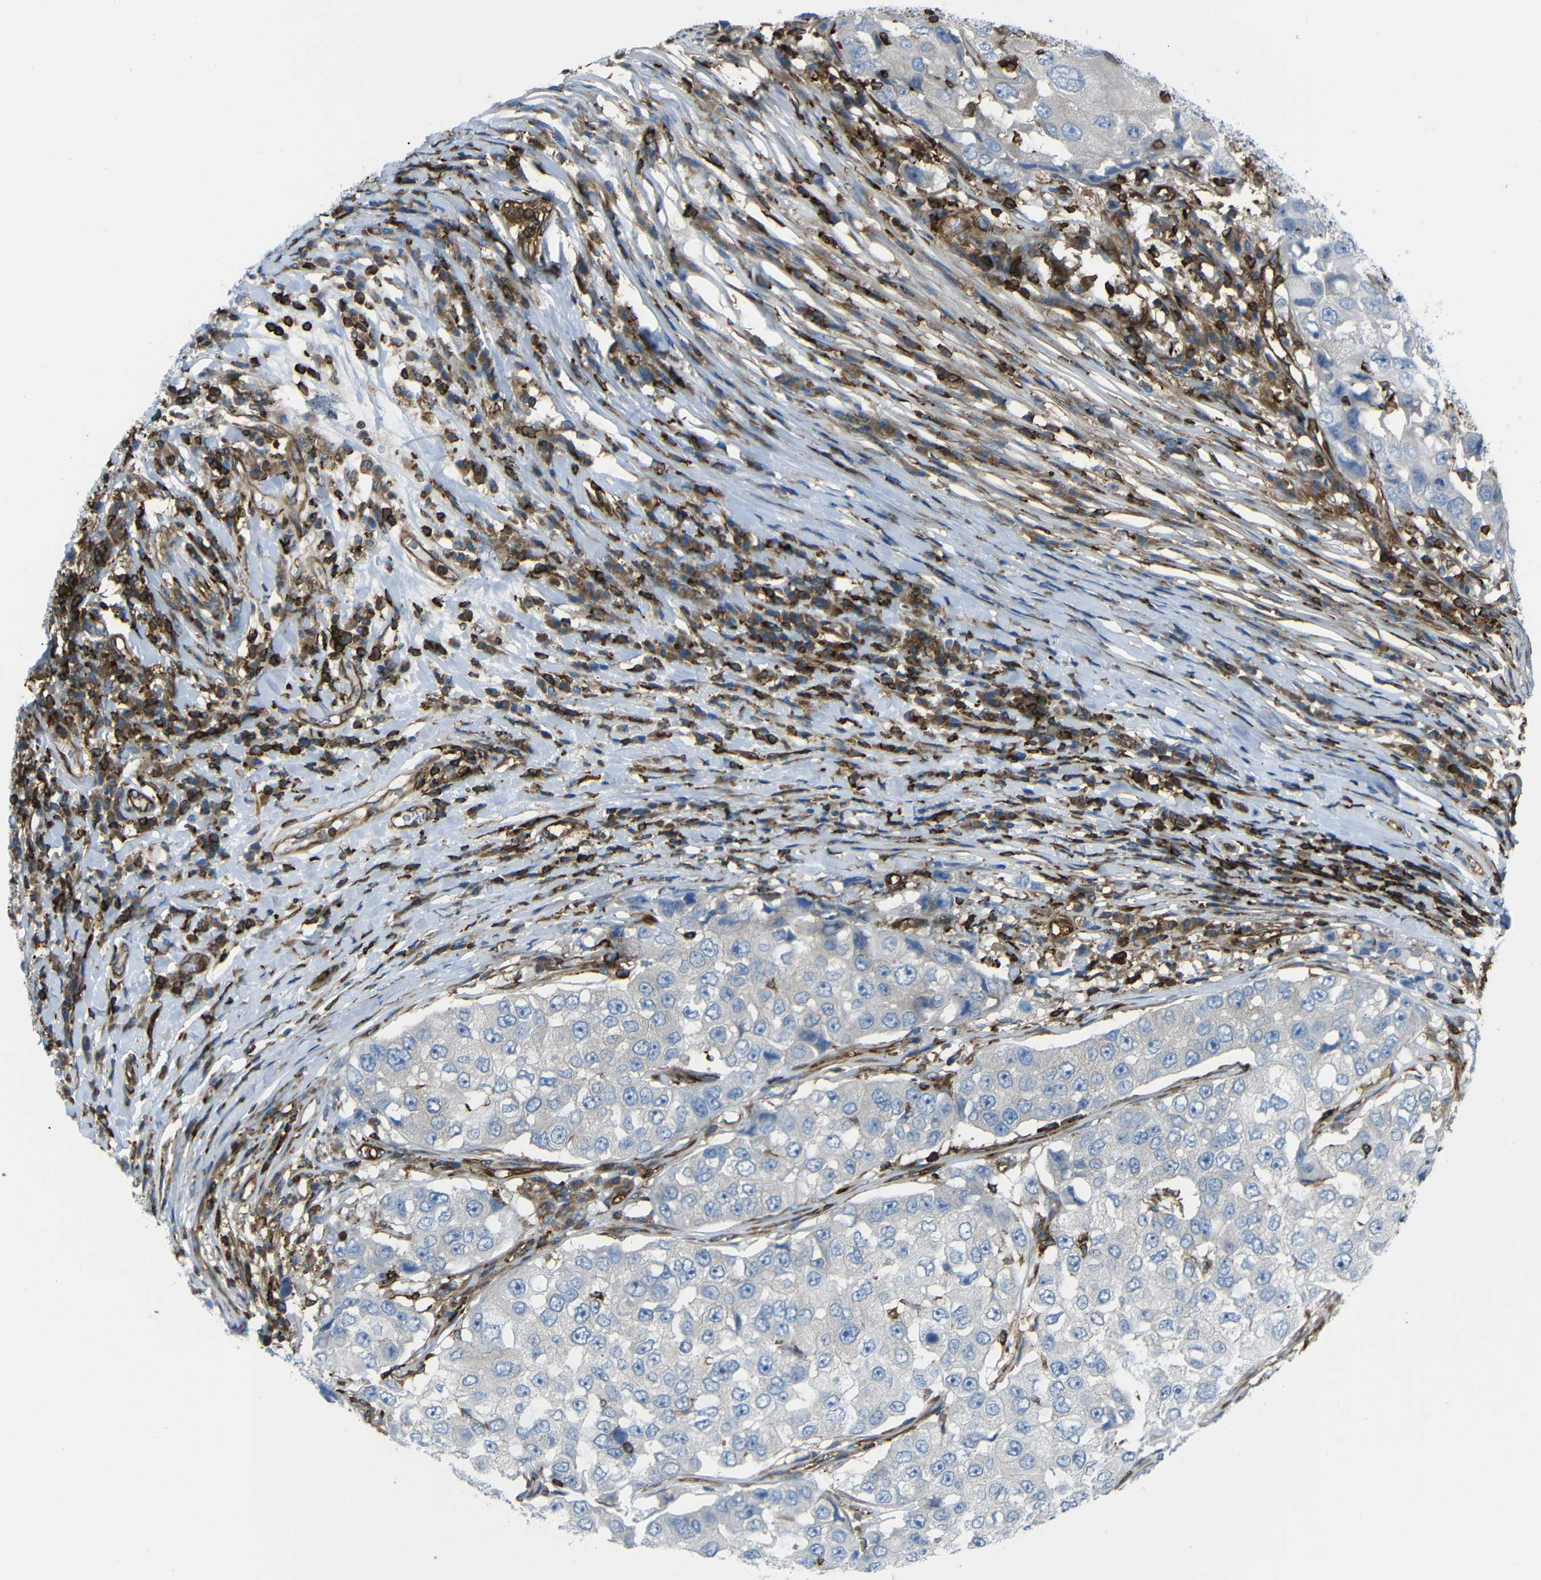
{"staining": {"intensity": "negative", "quantity": "none", "location": "none"}, "tissue": "breast cancer", "cell_type": "Tumor cells", "image_type": "cancer", "snomed": [{"axis": "morphology", "description": "Duct carcinoma"}, {"axis": "topography", "description": "Breast"}], "caption": "The photomicrograph displays no staining of tumor cells in invasive ductal carcinoma (breast).", "gene": "ARHGEF1", "patient": {"sex": "female", "age": 27}}